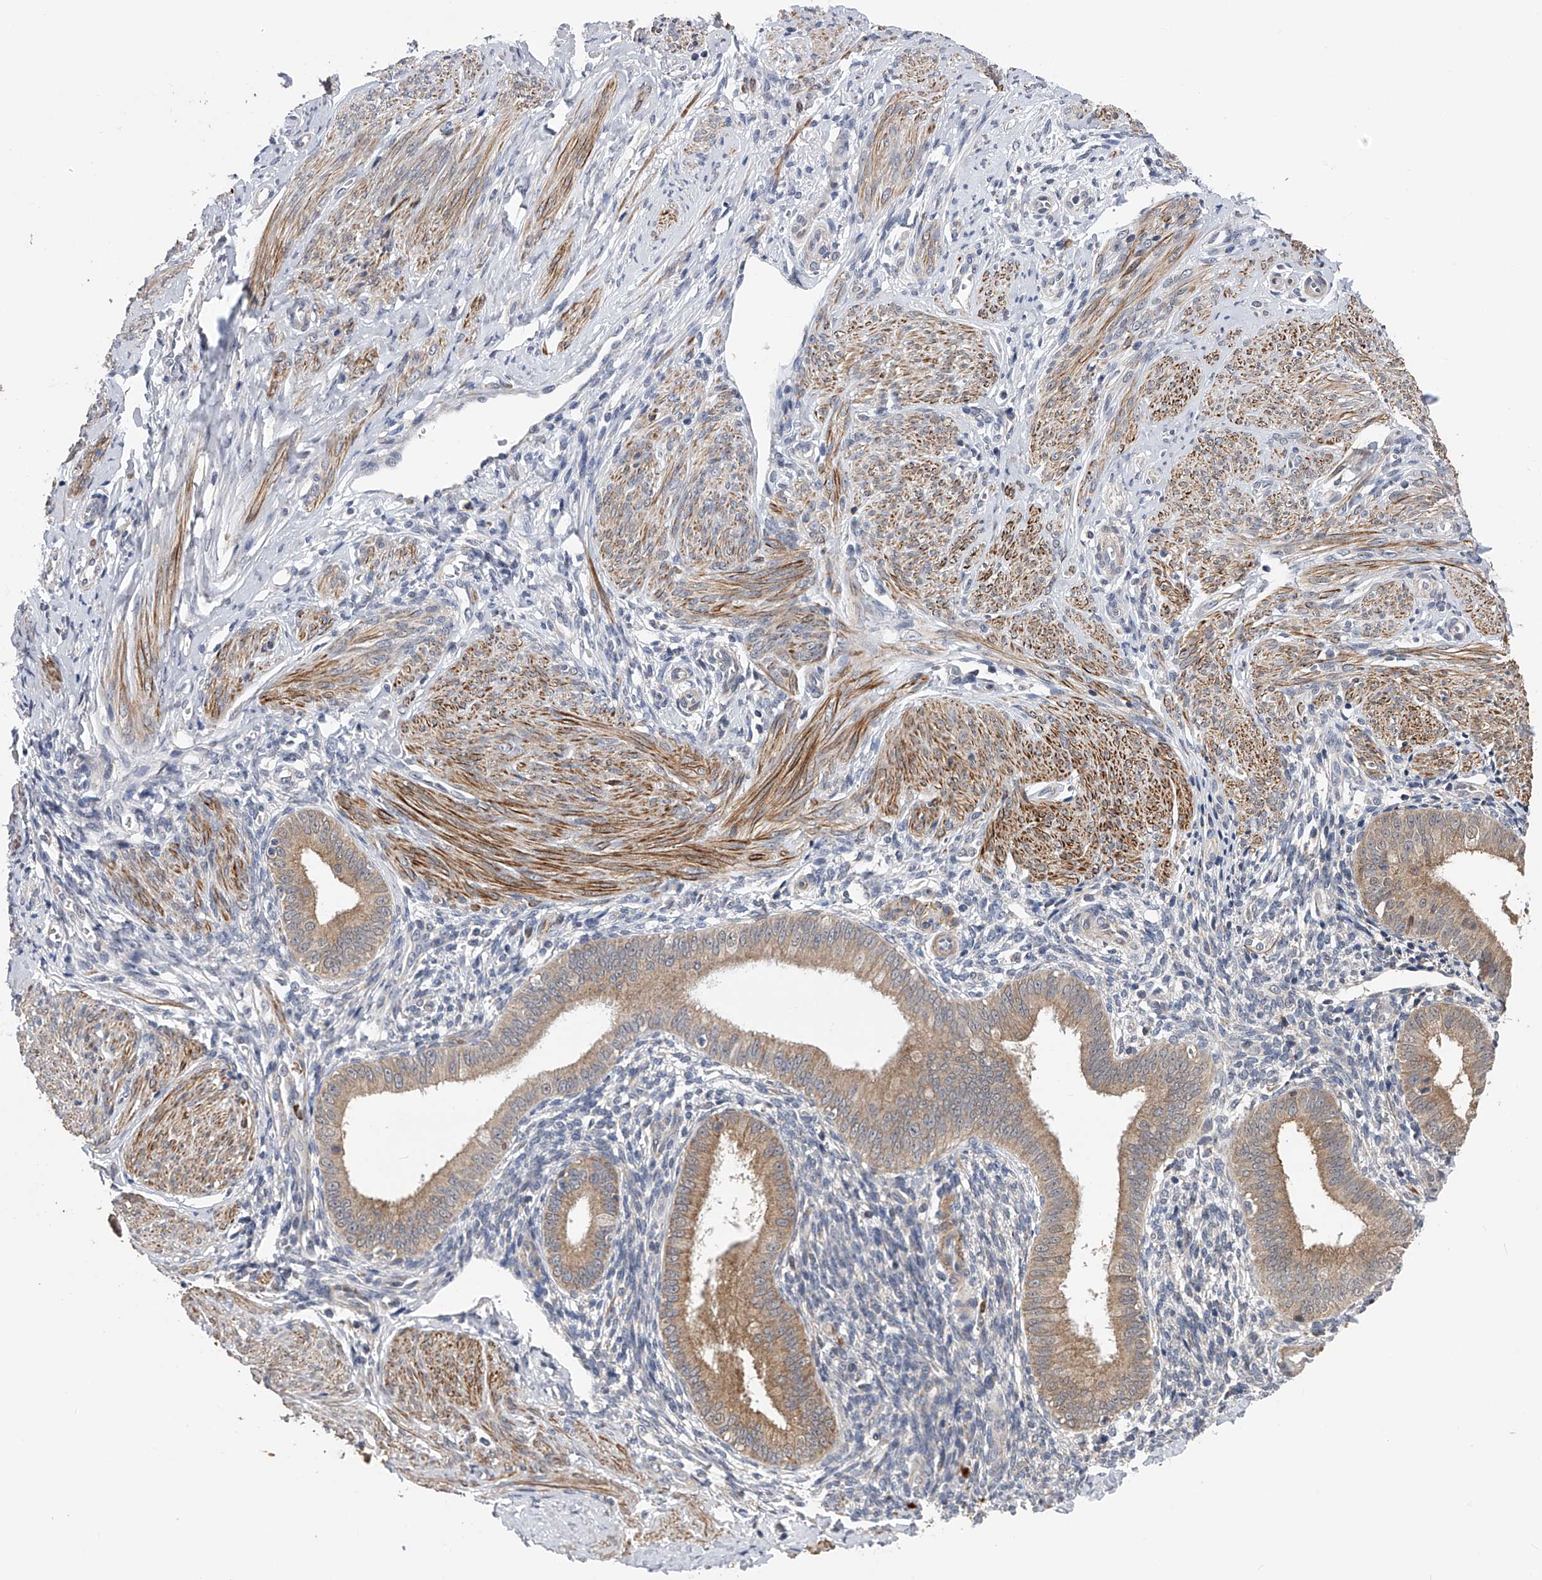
{"staining": {"intensity": "weak", "quantity": "<25%", "location": "cytoplasmic/membranous"}, "tissue": "endometrium", "cell_type": "Cells in endometrial stroma", "image_type": "normal", "snomed": [{"axis": "morphology", "description": "Normal tissue, NOS"}, {"axis": "topography", "description": "Uterus"}, {"axis": "topography", "description": "Endometrium"}], "caption": "Immunohistochemical staining of unremarkable endometrium shows no significant staining in cells in endometrial stroma. (Immunohistochemistry, brightfield microscopy, high magnification).", "gene": "SPOCK1", "patient": {"sex": "female", "age": 48}}